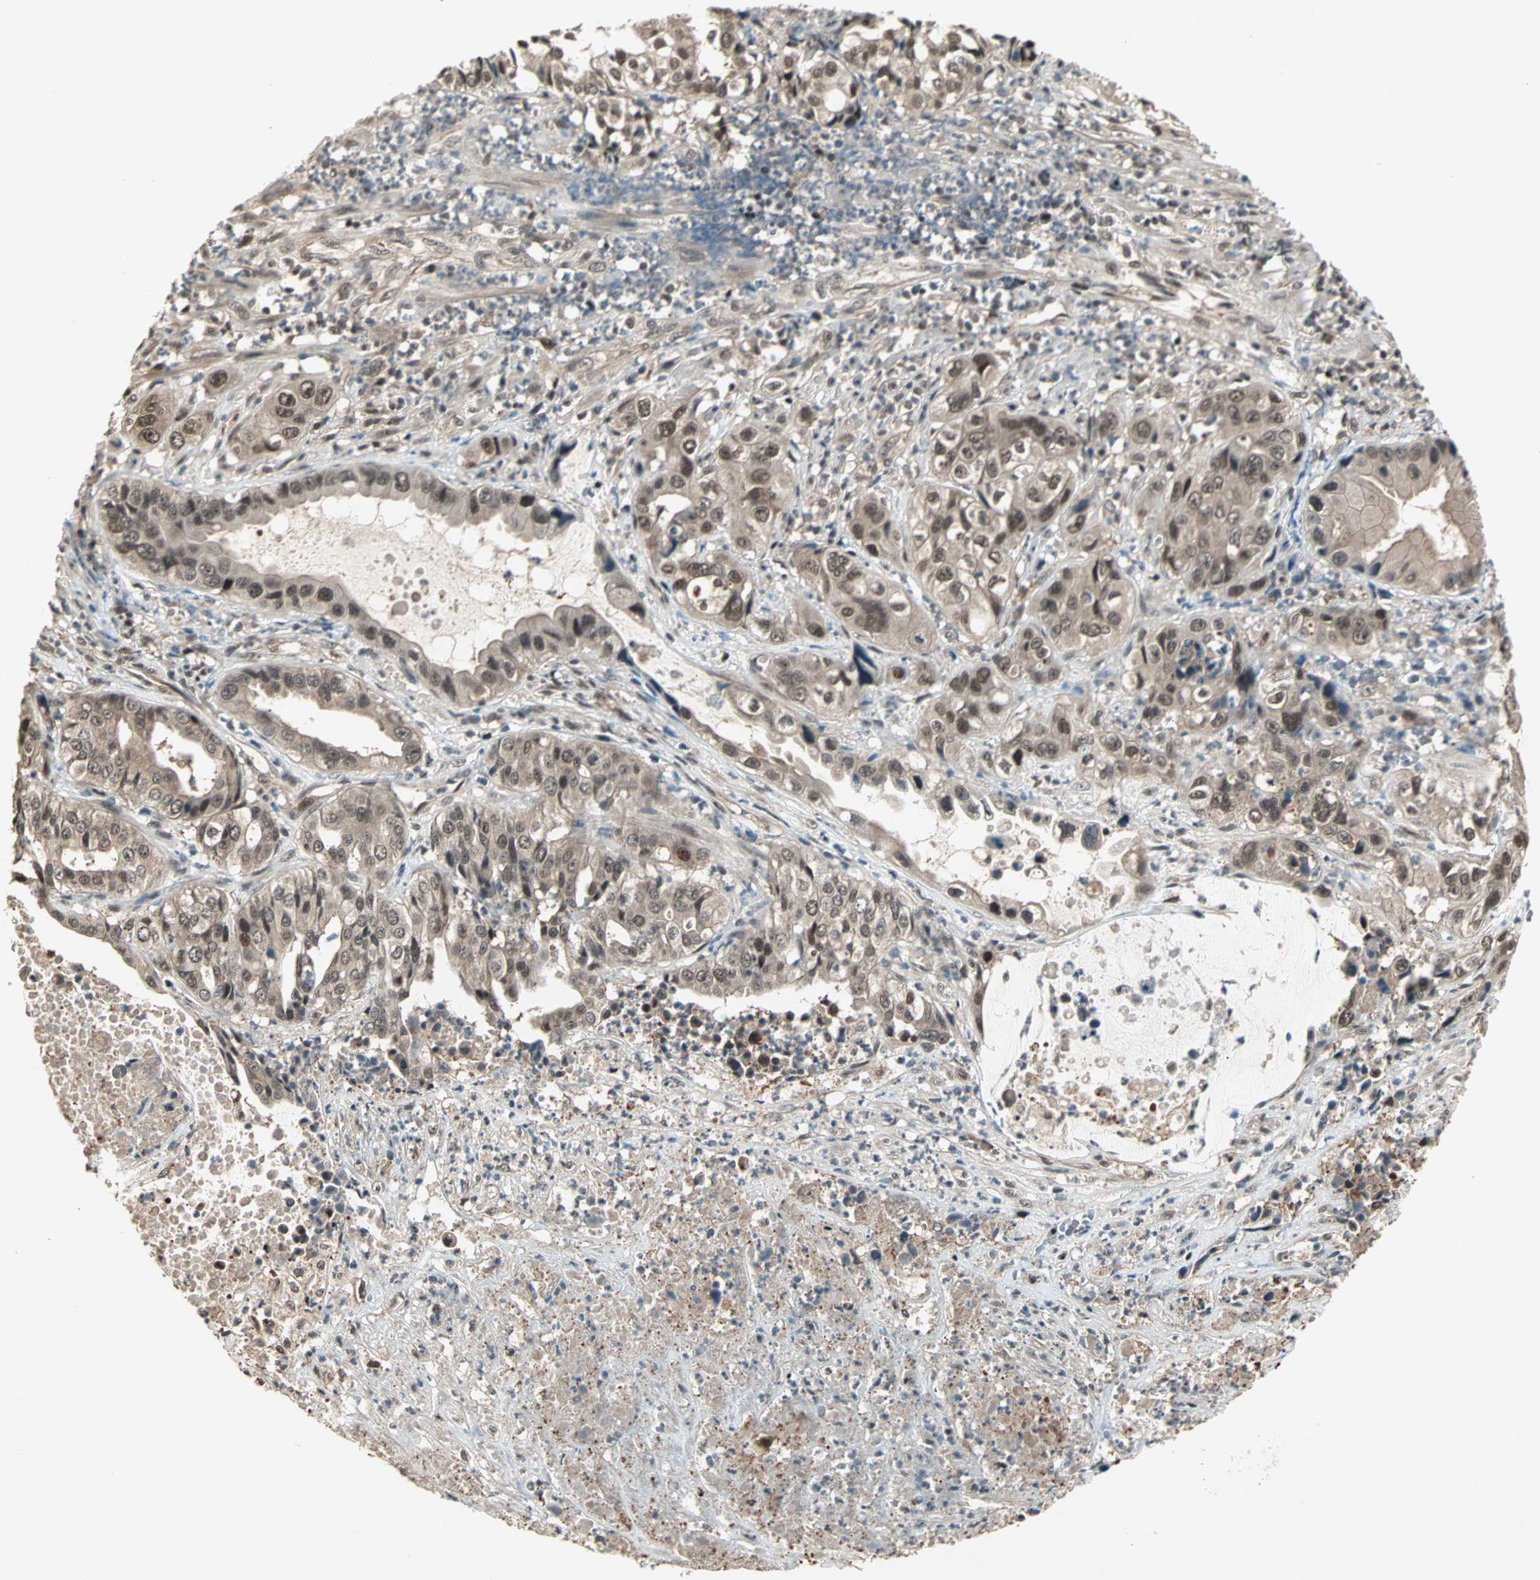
{"staining": {"intensity": "moderate", "quantity": ">75%", "location": "nuclear"}, "tissue": "liver cancer", "cell_type": "Tumor cells", "image_type": "cancer", "snomed": [{"axis": "morphology", "description": "Cholangiocarcinoma"}, {"axis": "topography", "description": "Liver"}], "caption": "IHC image of neoplastic tissue: human cholangiocarcinoma (liver) stained using IHC reveals medium levels of moderate protein expression localized specifically in the nuclear of tumor cells, appearing as a nuclear brown color.", "gene": "ZNF701", "patient": {"sex": "female", "age": 61}}